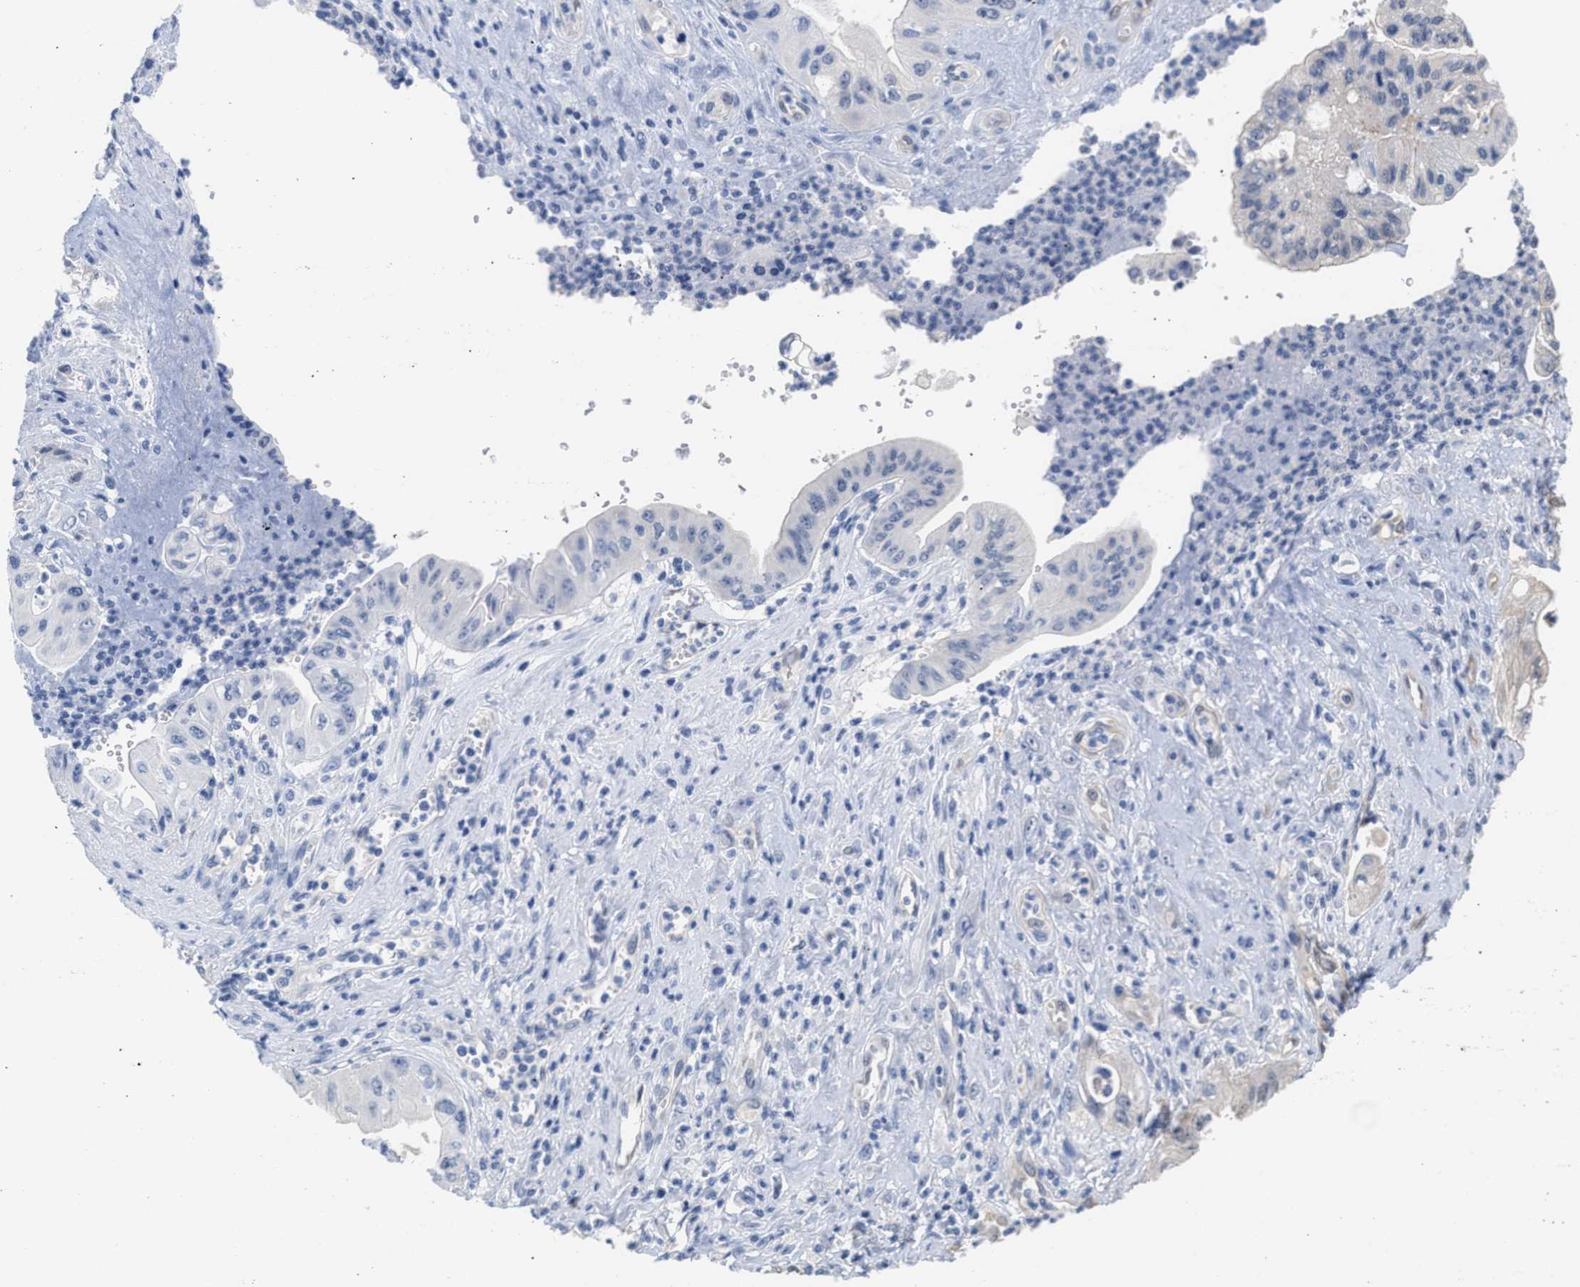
{"staining": {"intensity": "negative", "quantity": "none", "location": "none"}, "tissue": "pancreatic cancer", "cell_type": "Tumor cells", "image_type": "cancer", "snomed": [{"axis": "morphology", "description": "Adenocarcinoma, NOS"}, {"axis": "topography", "description": "Pancreas"}], "caption": "Immunohistochemical staining of human pancreatic cancer shows no significant positivity in tumor cells. Nuclei are stained in blue.", "gene": "LDAF1", "patient": {"sex": "female", "age": 73}}